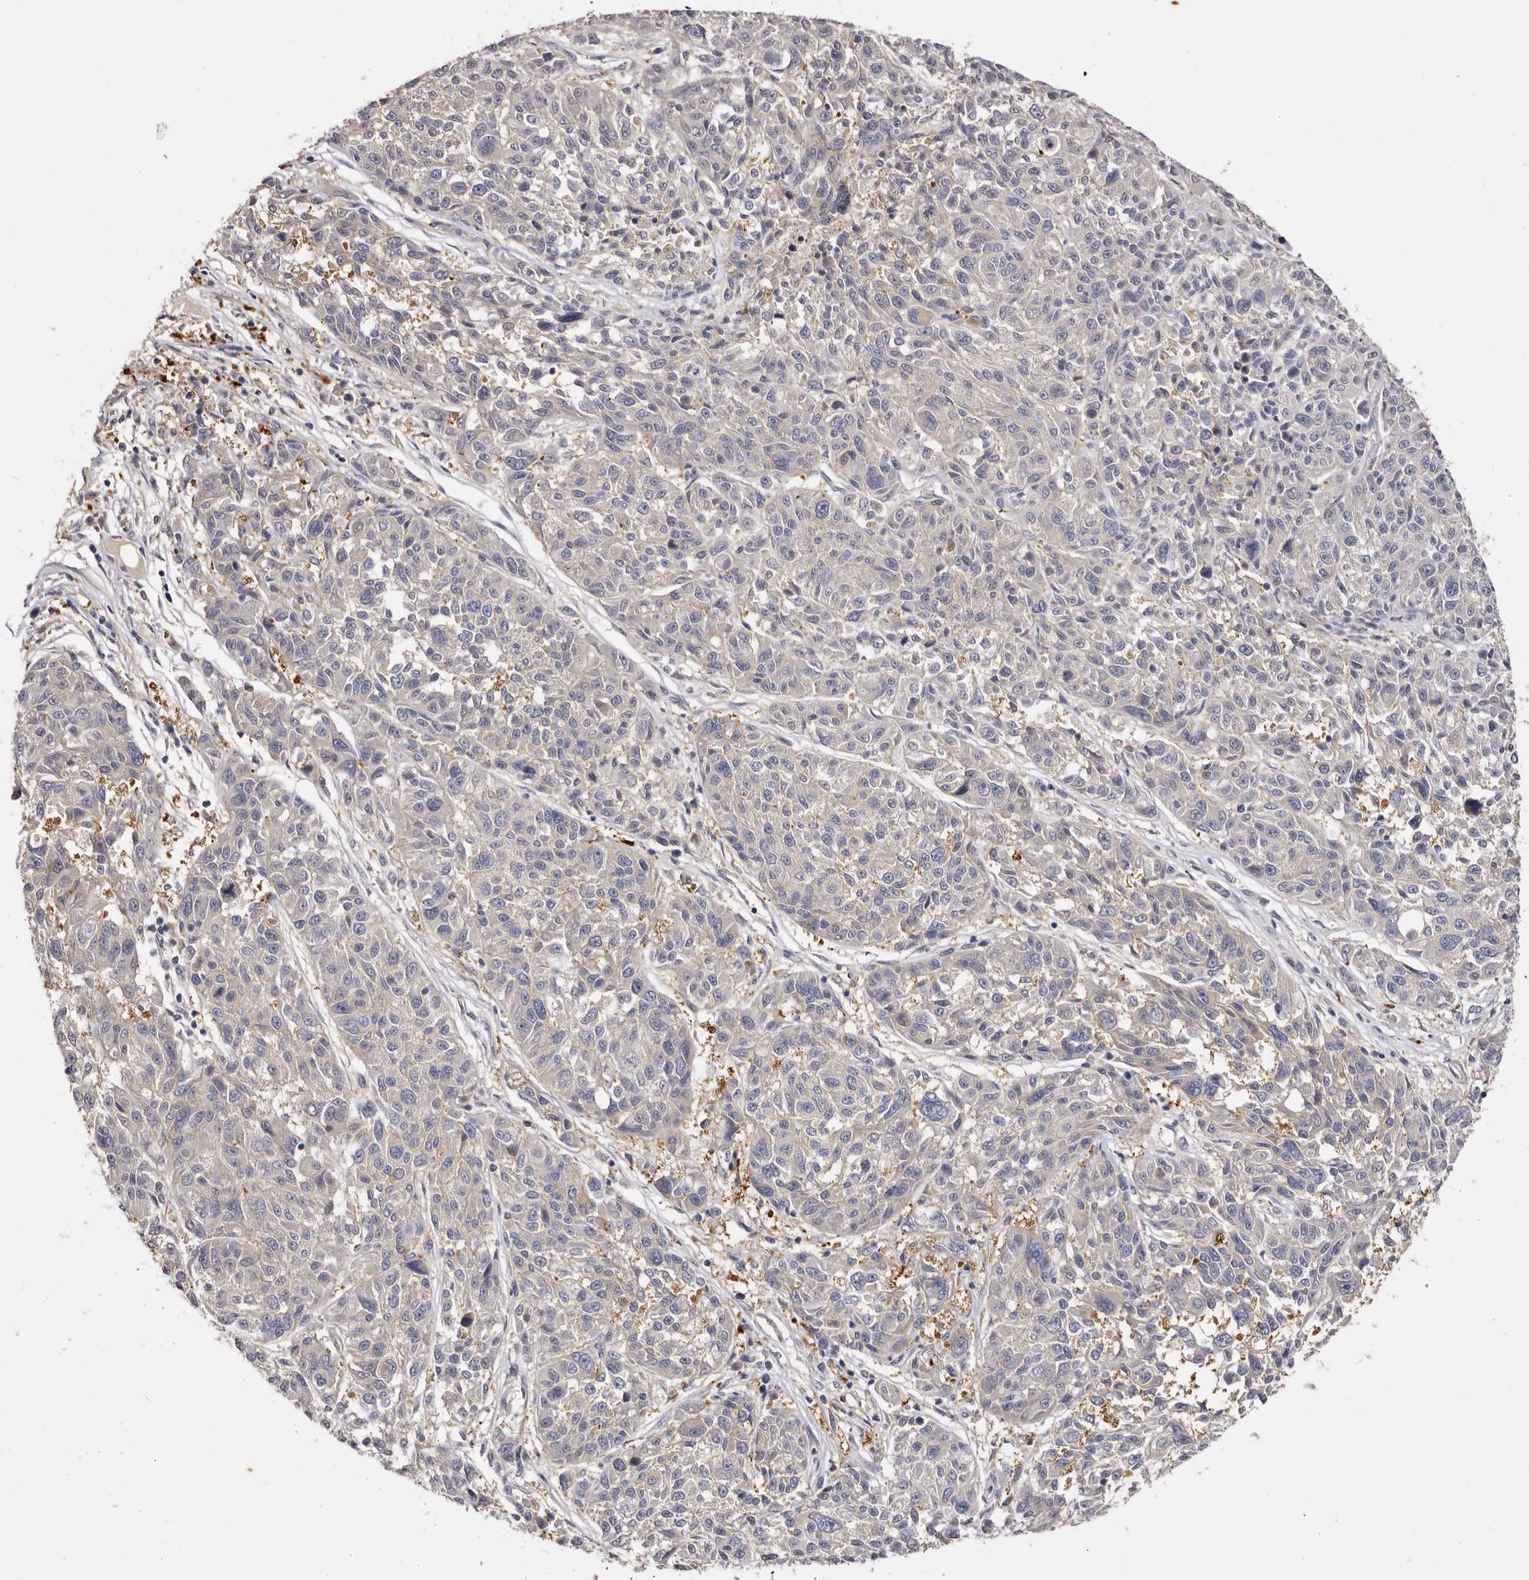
{"staining": {"intensity": "negative", "quantity": "none", "location": "none"}, "tissue": "melanoma", "cell_type": "Tumor cells", "image_type": "cancer", "snomed": [{"axis": "morphology", "description": "Malignant melanoma, NOS"}, {"axis": "topography", "description": "Skin"}], "caption": "This is an IHC histopathology image of malignant melanoma. There is no expression in tumor cells.", "gene": "ADAMTS20", "patient": {"sex": "male", "age": 53}}